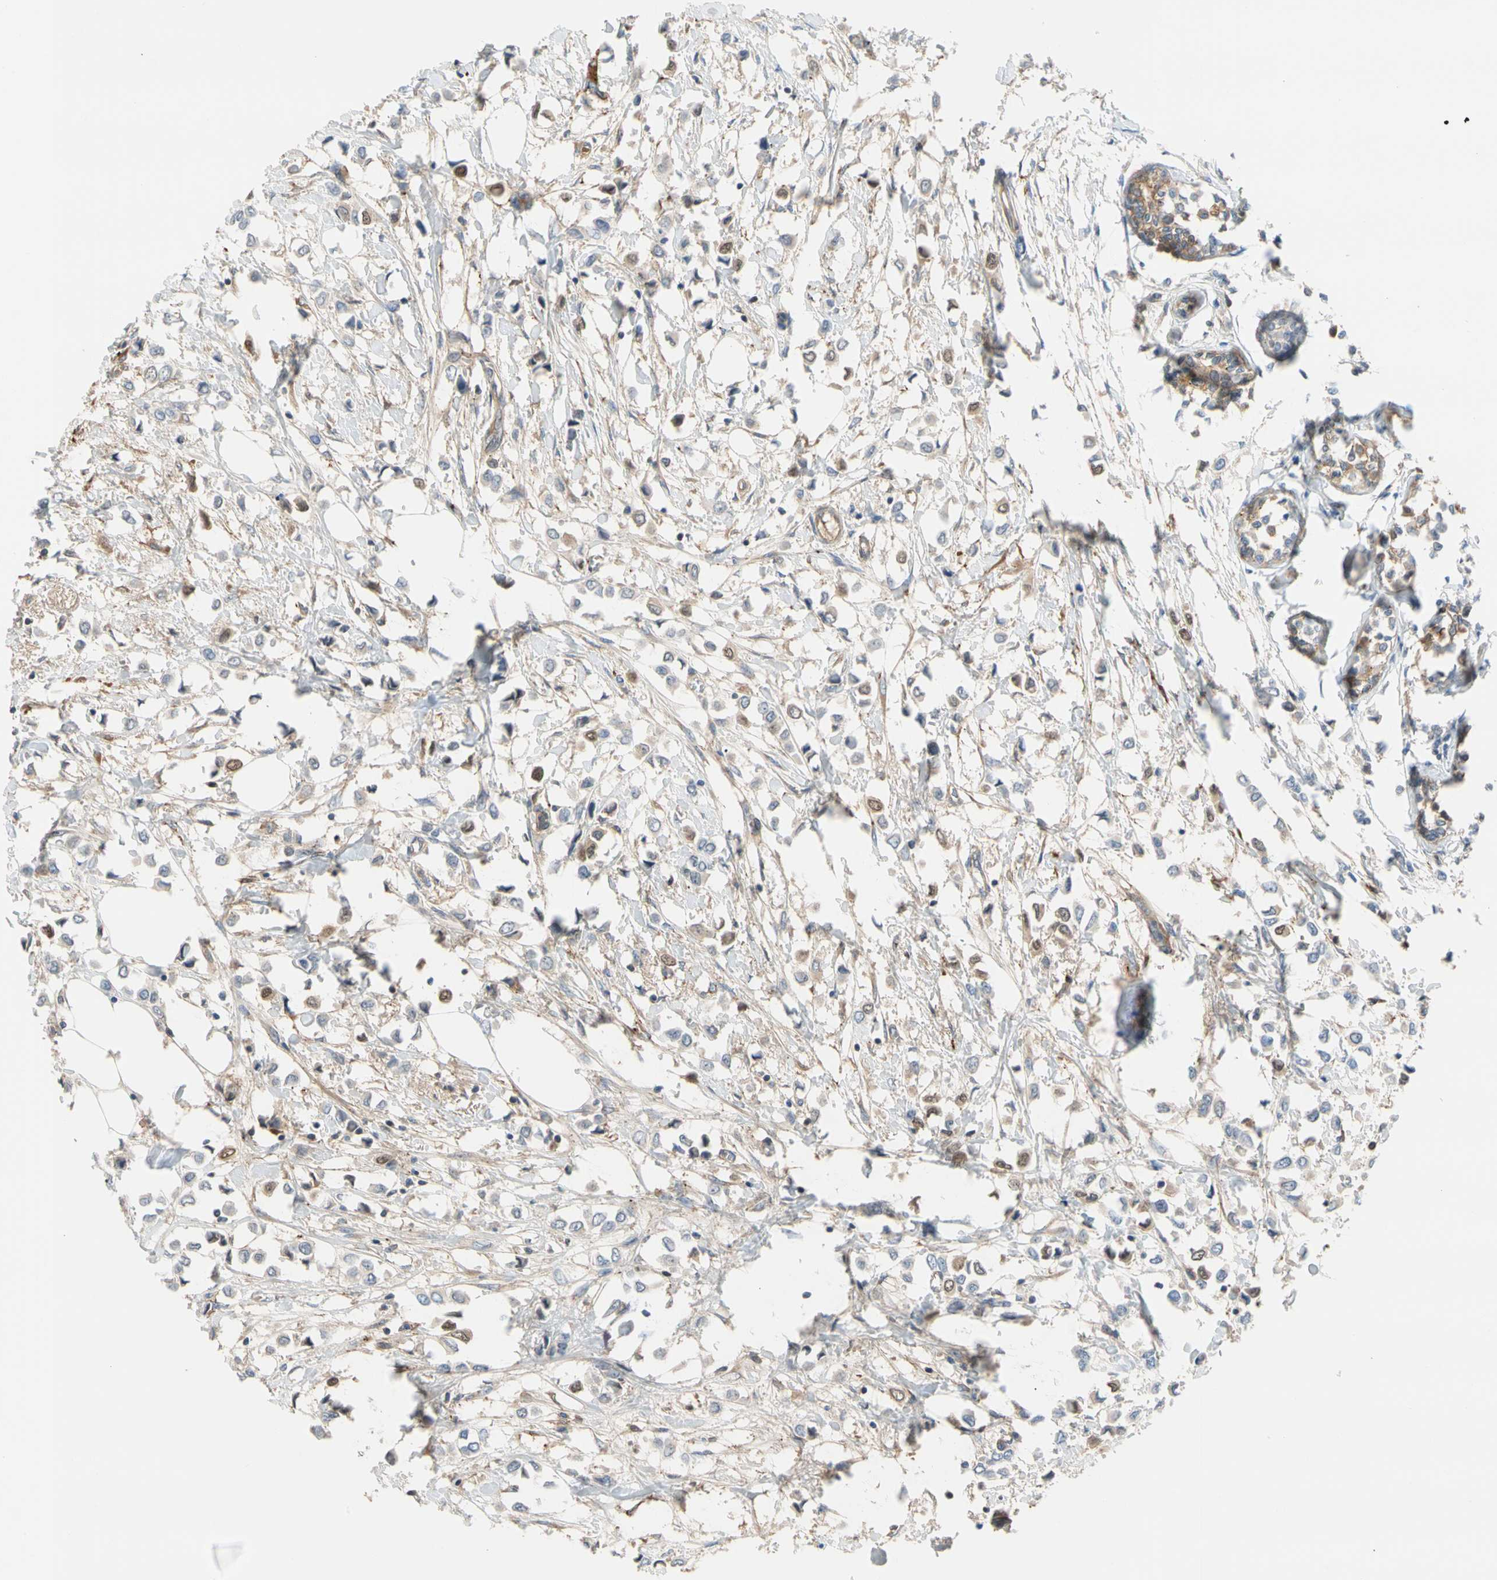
{"staining": {"intensity": "weak", "quantity": "25%-75%", "location": "cytoplasmic/membranous"}, "tissue": "breast cancer", "cell_type": "Tumor cells", "image_type": "cancer", "snomed": [{"axis": "morphology", "description": "Lobular carcinoma"}, {"axis": "topography", "description": "Breast"}], "caption": "Immunohistochemistry staining of breast cancer, which demonstrates low levels of weak cytoplasmic/membranous expression in about 25%-75% of tumor cells indicating weak cytoplasmic/membranous protein staining. The staining was performed using DAB (3,3'-diaminobenzidine) (brown) for protein detection and nuclei were counterstained in hematoxylin (blue).", "gene": "ENTREP3", "patient": {"sex": "female", "age": 51}}